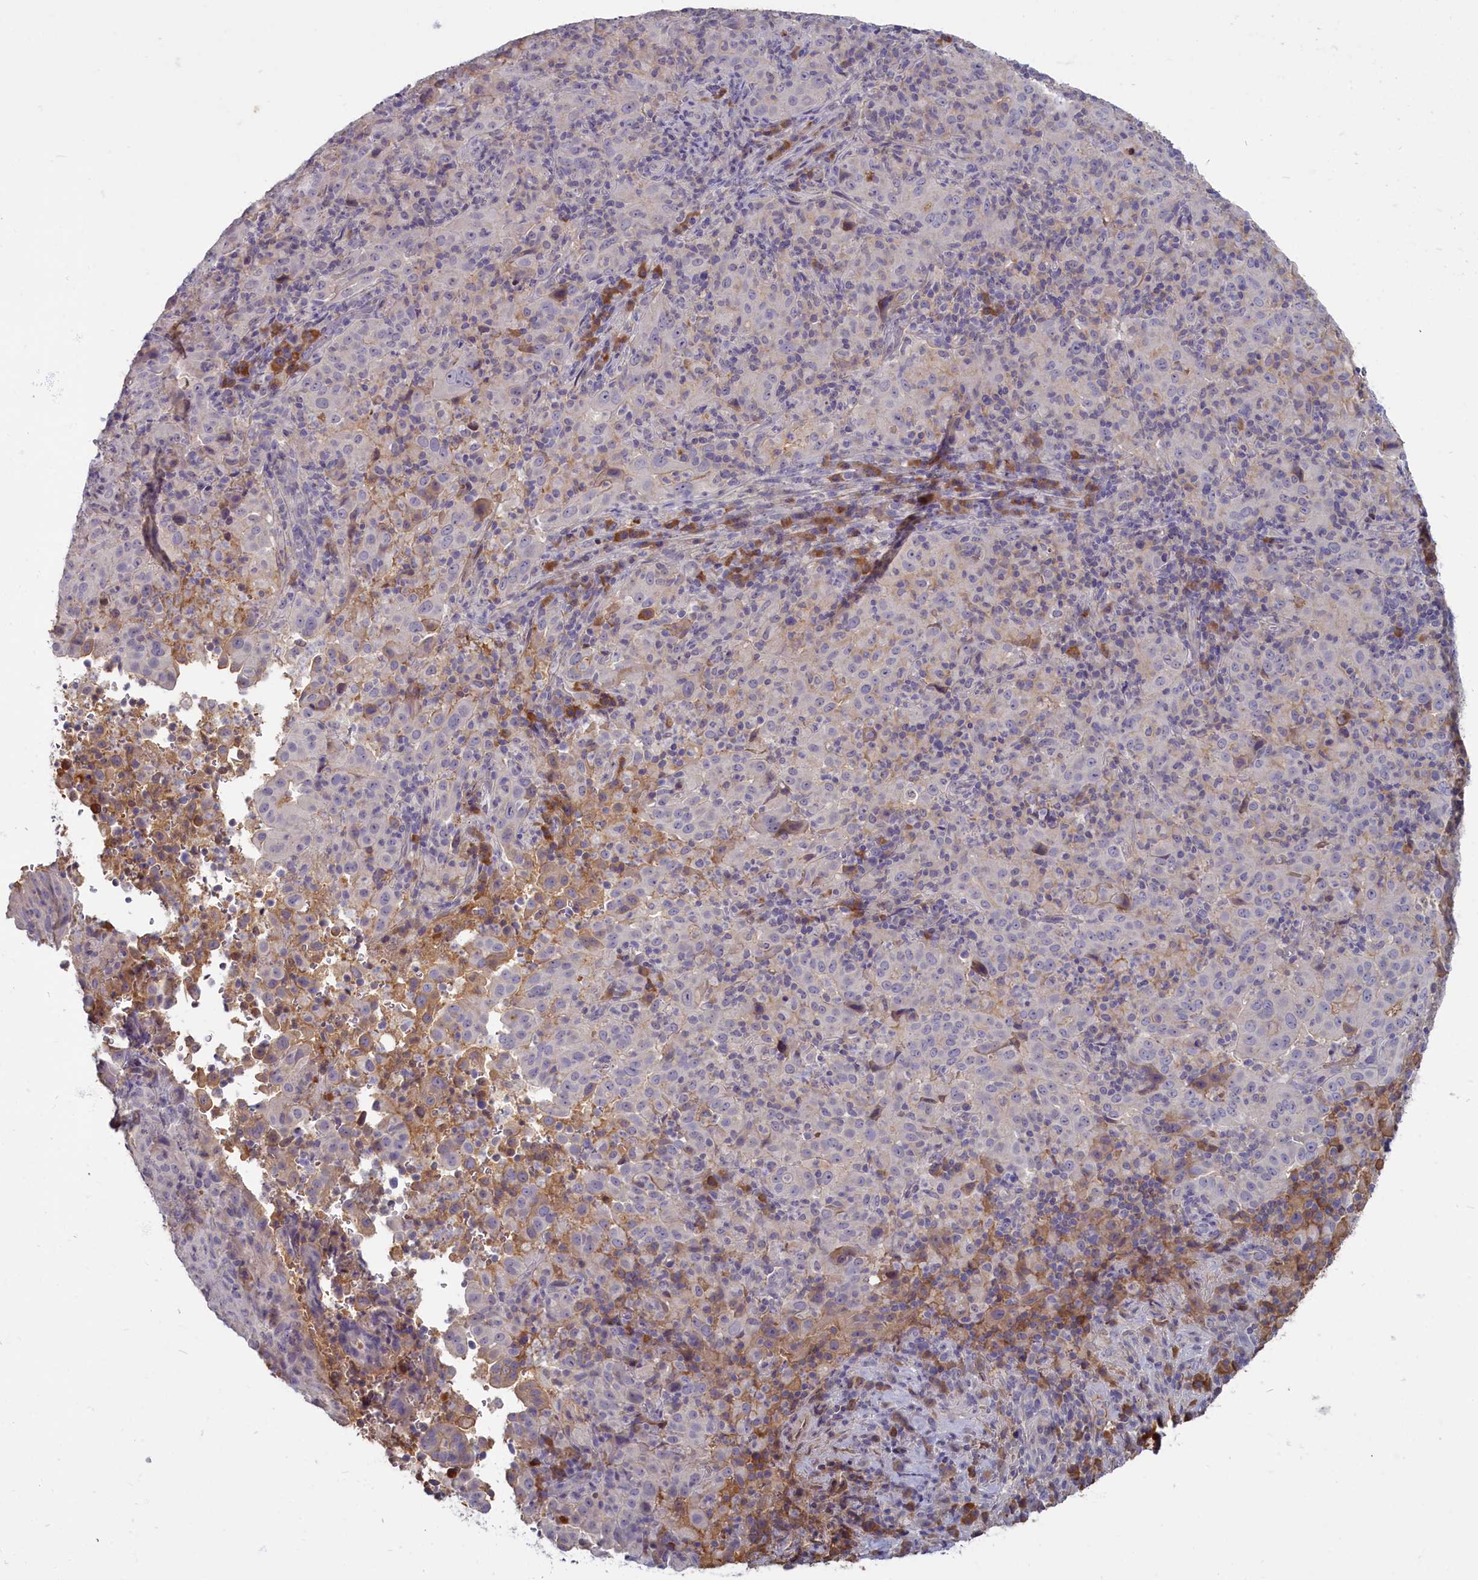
{"staining": {"intensity": "moderate", "quantity": "<25%", "location": "cytoplasmic/membranous"}, "tissue": "pancreatic cancer", "cell_type": "Tumor cells", "image_type": "cancer", "snomed": [{"axis": "morphology", "description": "Adenocarcinoma, NOS"}, {"axis": "topography", "description": "Pancreas"}], "caption": "High-power microscopy captured an immunohistochemistry (IHC) image of pancreatic cancer (adenocarcinoma), revealing moderate cytoplasmic/membranous staining in about <25% of tumor cells.", "gene": "SV2C", "patient": {"sex": "male", "age": 63}}